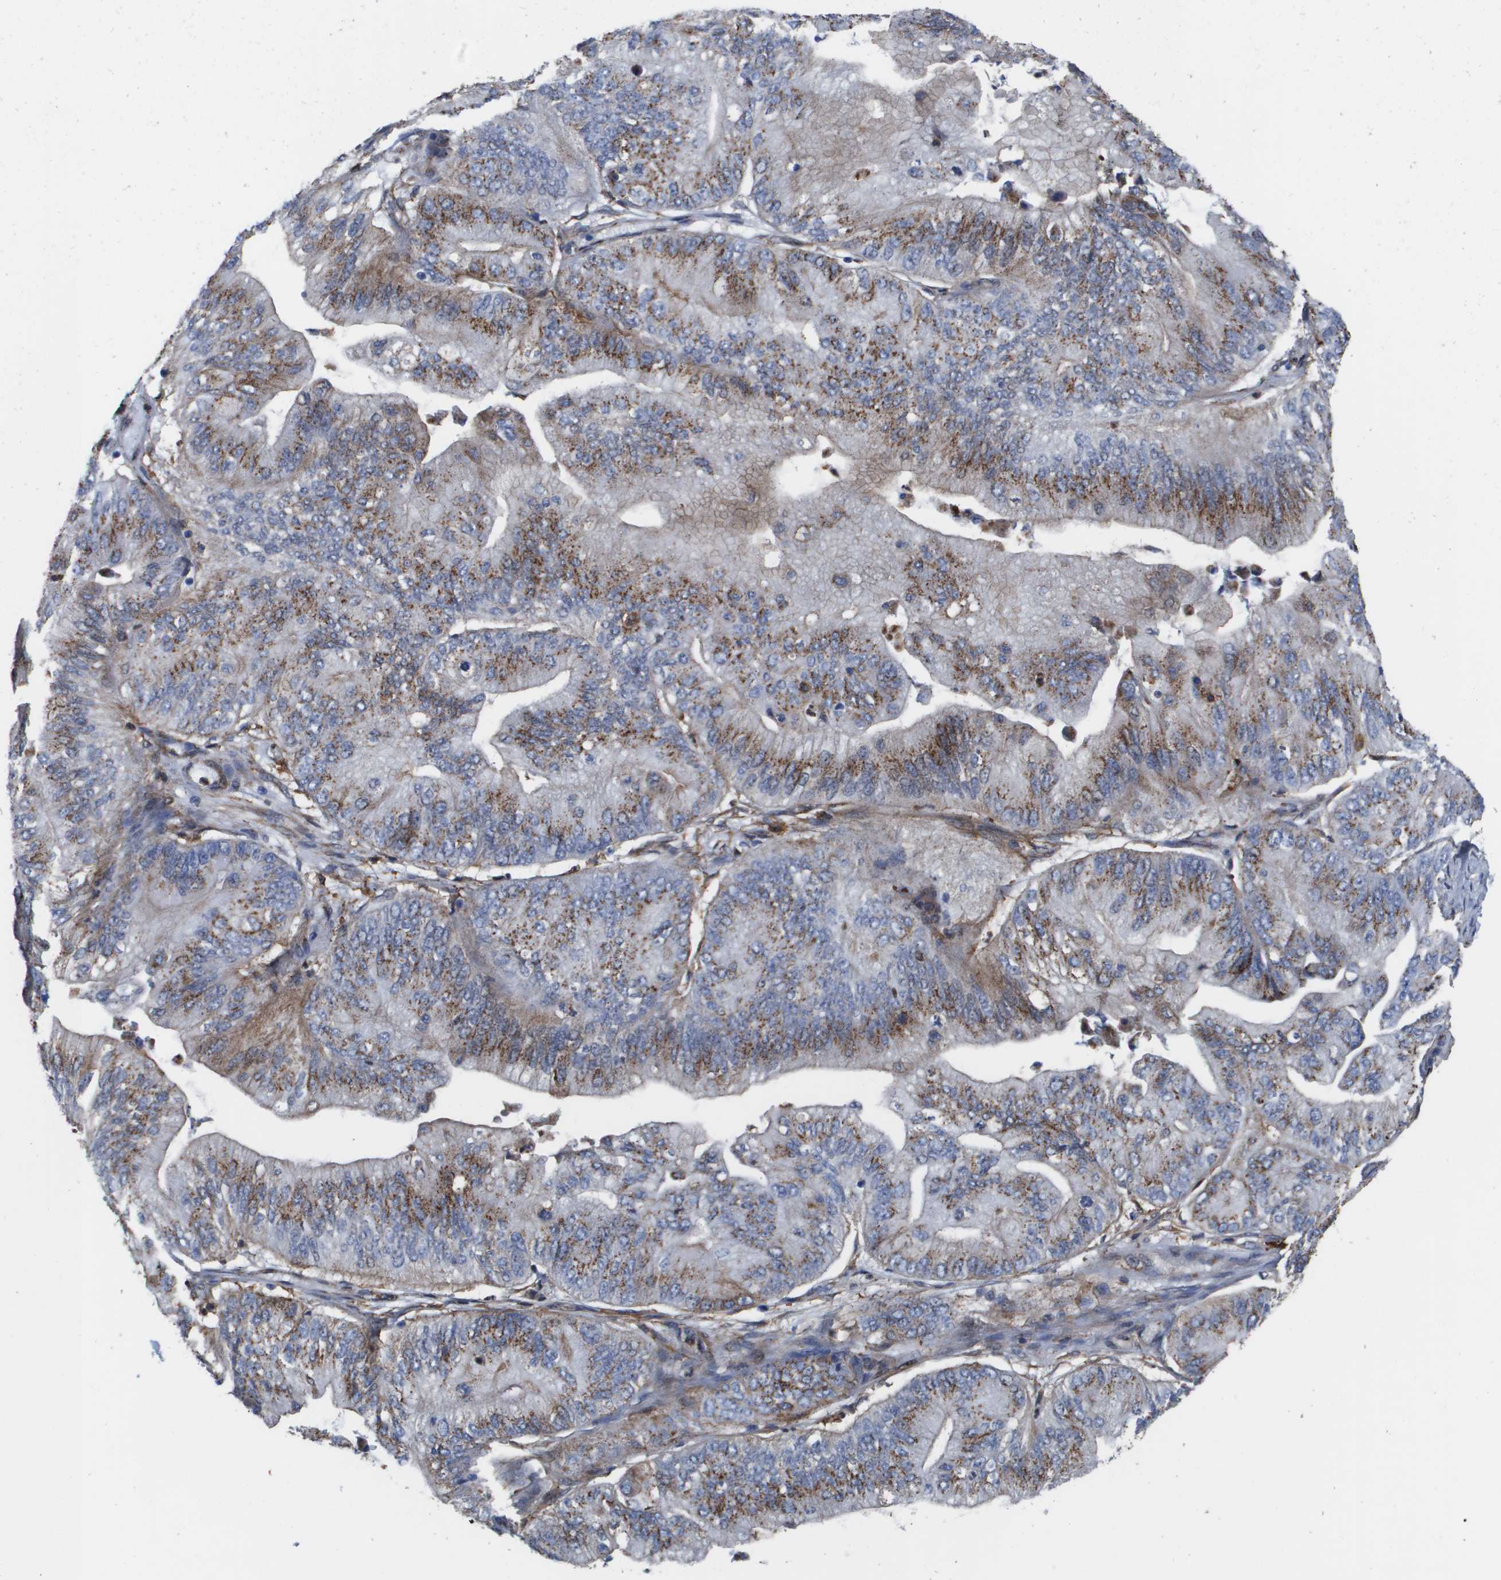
{"staining": {"intensity": "moderate", "quantity": ">75%", "location": "cytoplasmic/membranous"}, "tissue": "ovarian cancer", "cell_type": "Tumor cells", "image_type": "cancer", "snomed": [{"axis": "morphology", "description": "Cystadenocarcinoma, mucinous, NOS"}, {"axis": "topography", "description": "Ovary"}], "caption": "This micrograph displays immunohistochemistry staining of human ovarian cancer (mucinous cystadenocarcinoma), with medium moderate cytoplasmic/membranous expression in approximately >75% of tumor cells.", "gene": "SLC37A2", "patient": {"sex": "female", "age": 61}}